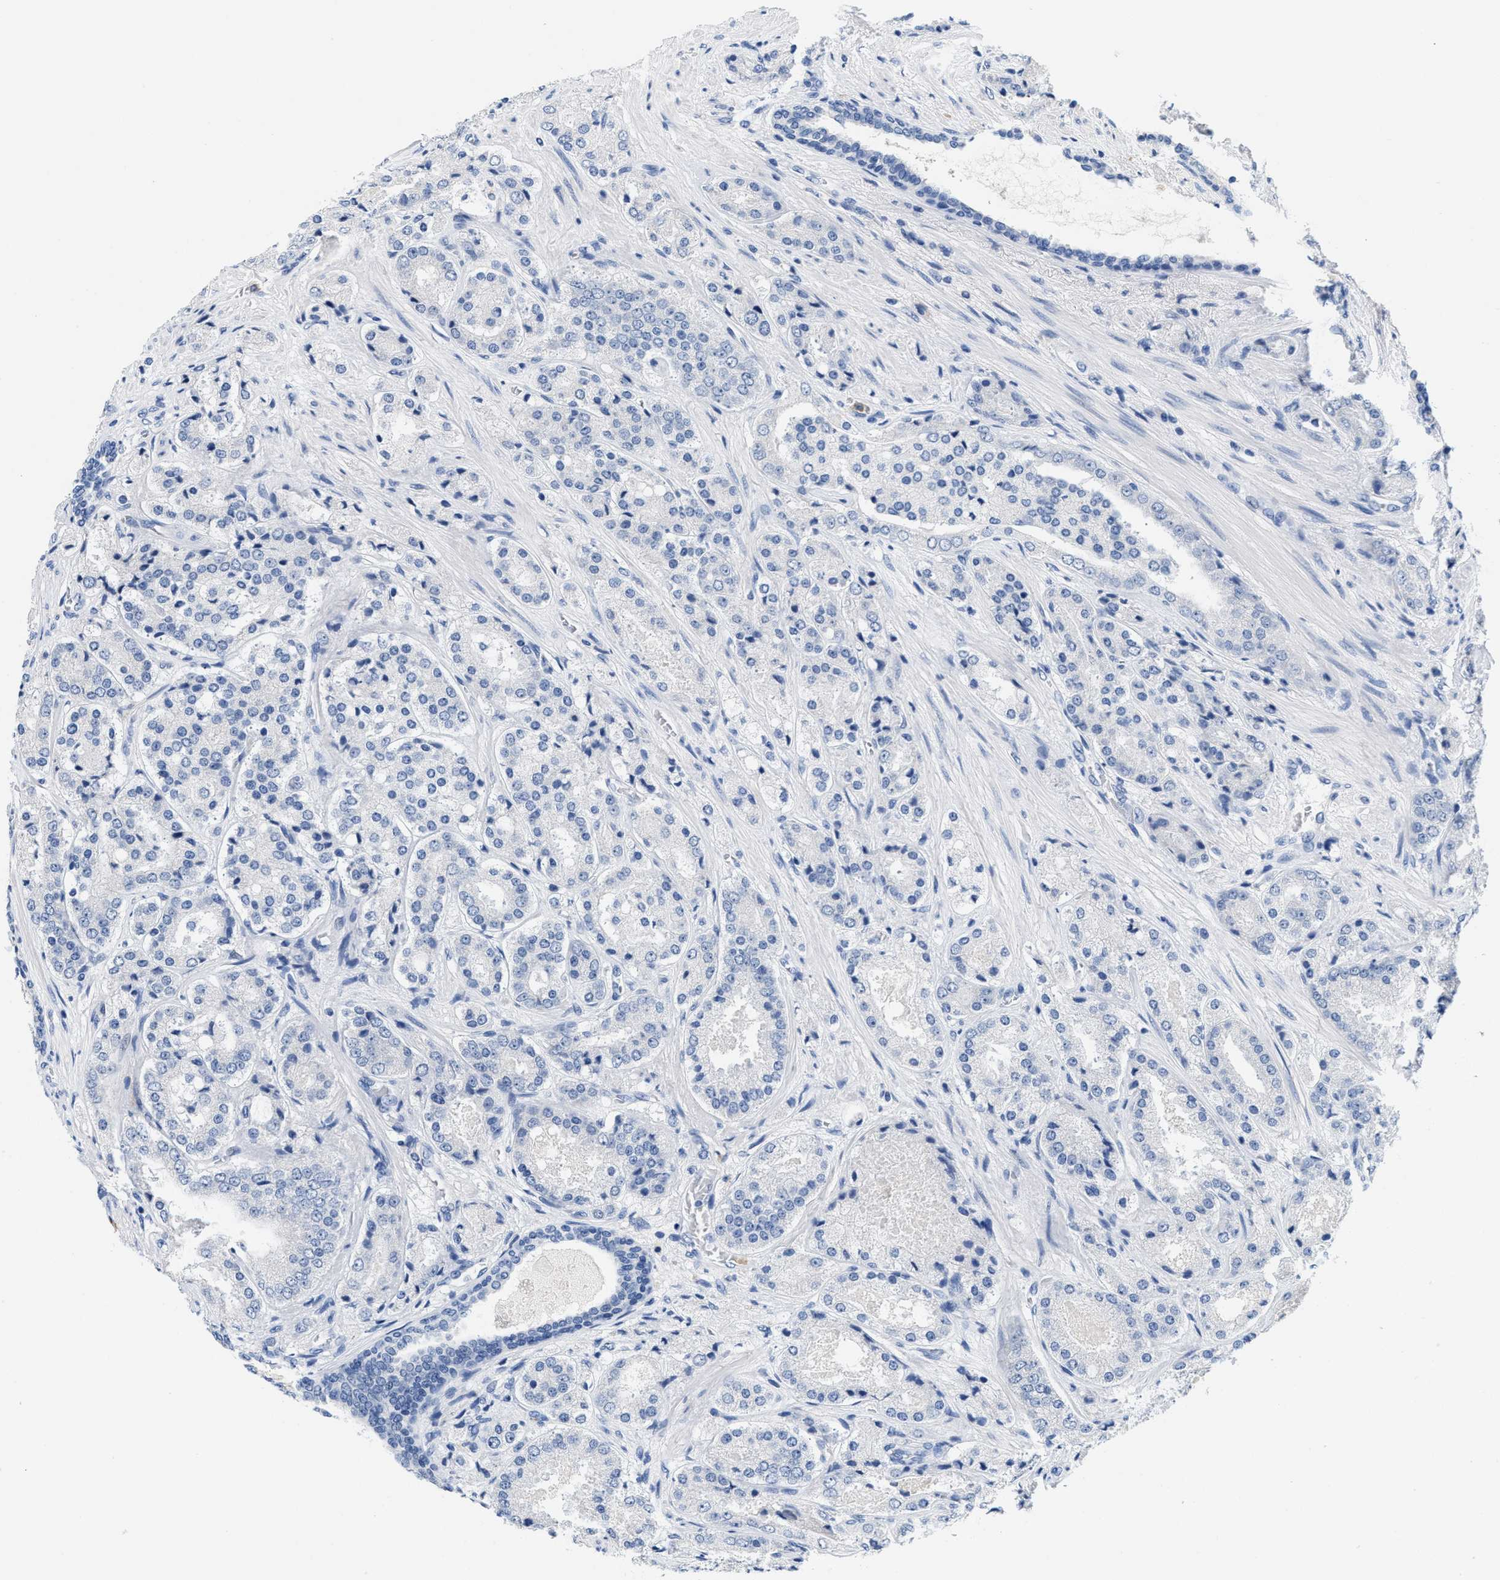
{"staining": {"intensity": "negative", "quantity": "none", "location": "none"}, "tissue": "prostate cancer", "cell_type": "Tumor cells", "image_type": "cancer", "snomed": [{"axis": "morphology", "description": "Adenocarcinoma, High grade"}, {"axis": "topography", "description": "Prostate"}], "caption": "DAB (3,3'-diaminobenzidine) immunohistochemical staining of prostate high-grade adenocarcinoma shows no significant expression in tumor cells.", "gene": "CR1", "patient": {"sex": "male", "age": 65}}